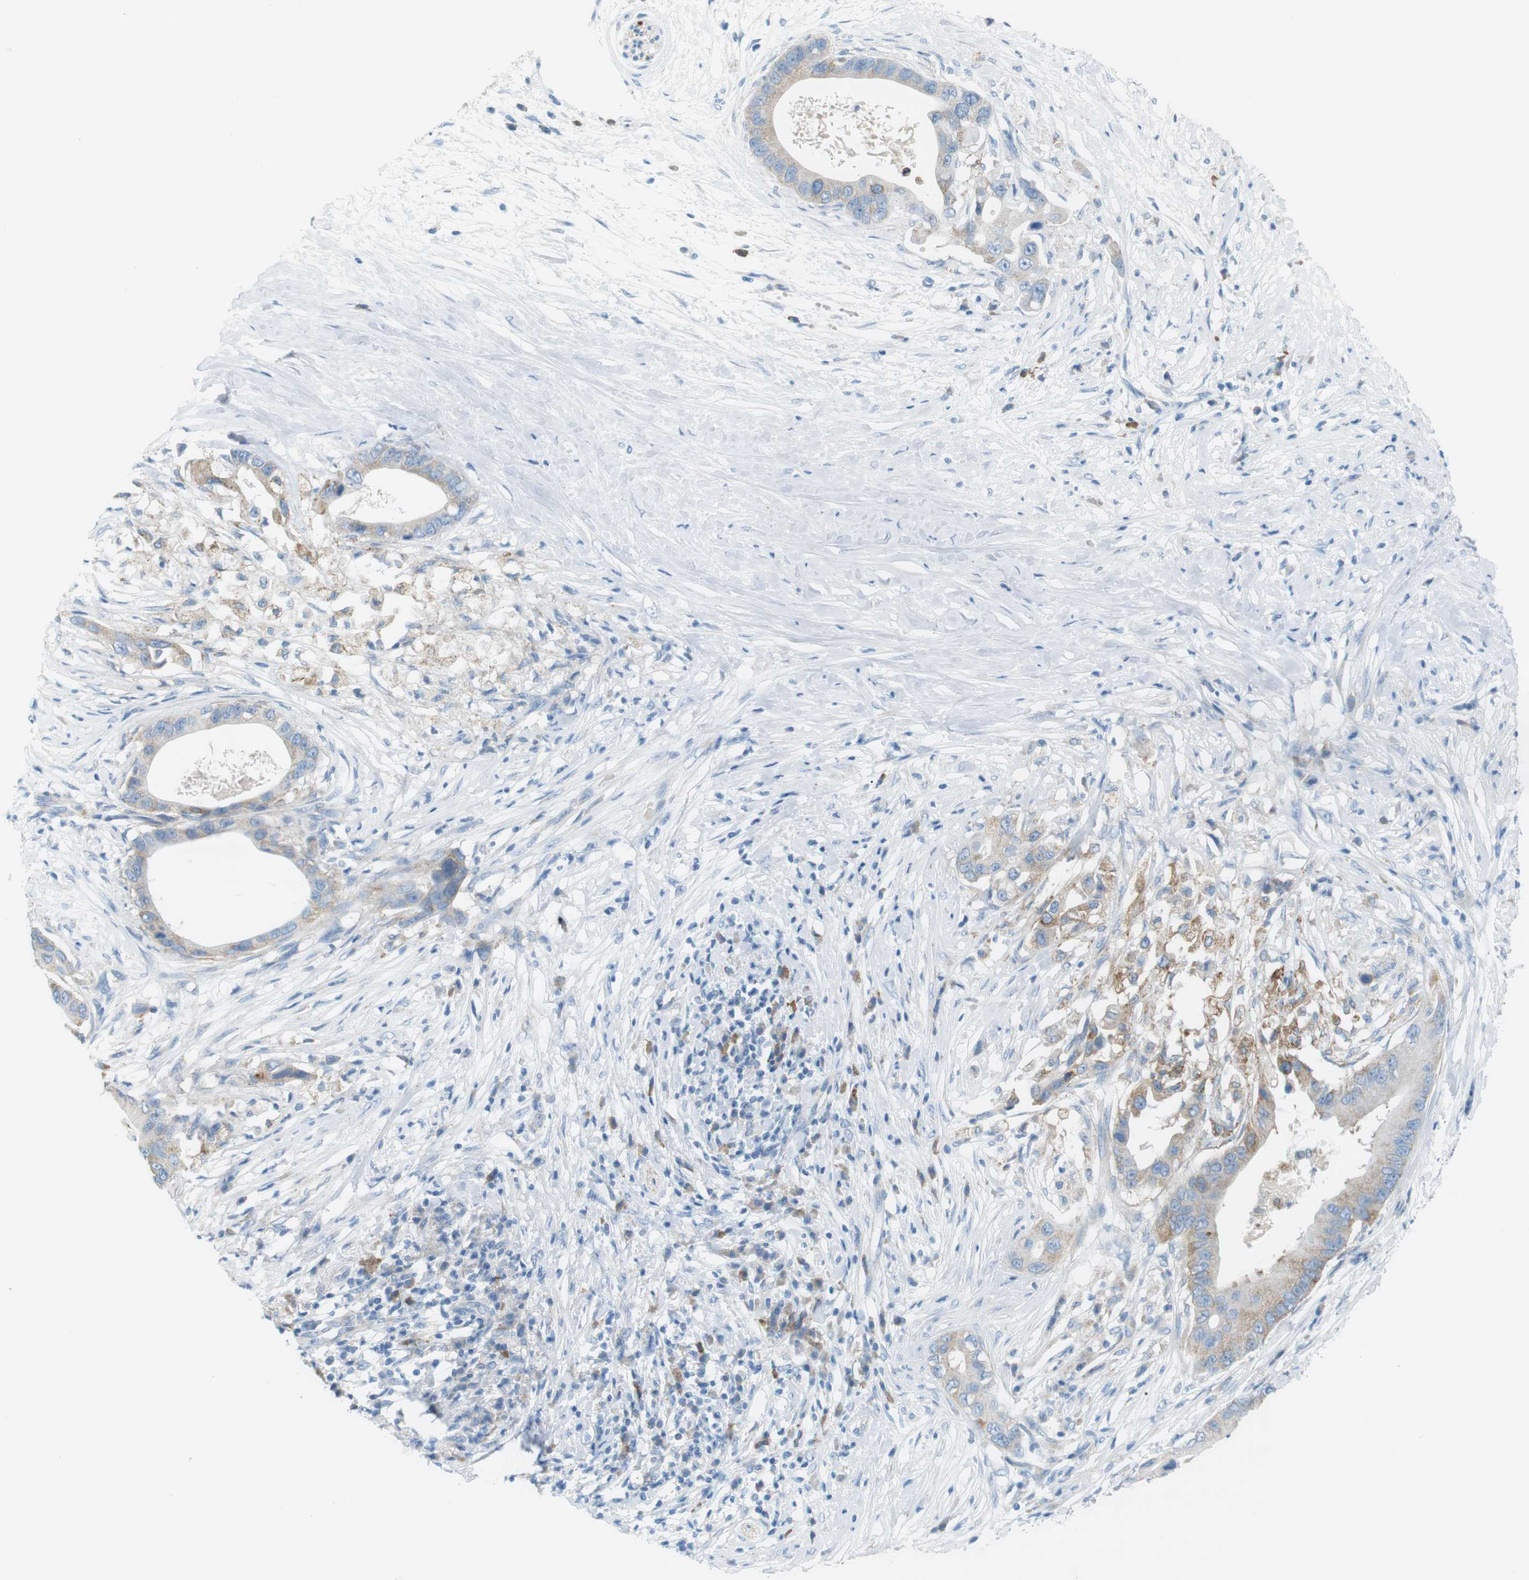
{"staining": {"intensity": "moderate", "quantity": "<25%", "location": "cytoplasmic/membranous"}, "tissue": "pancreatic cancer", "cell_type": "Tumor cells", "image_type": "cancer", "snomed": [{"axis": "morphology", "description": "Adenocarcinoma, NOS"}, {"axis": "topography", "description": "Pancreas"}], "caption": "Protein analysis of pancreatic cancer (adenocarcinoma) tissue reveals moderate cytoplasmic/membranous positivity in approximately <25% of tumor cells.", "gene": "VAMP1", "patient": {"sex": "male", "age": 77}}